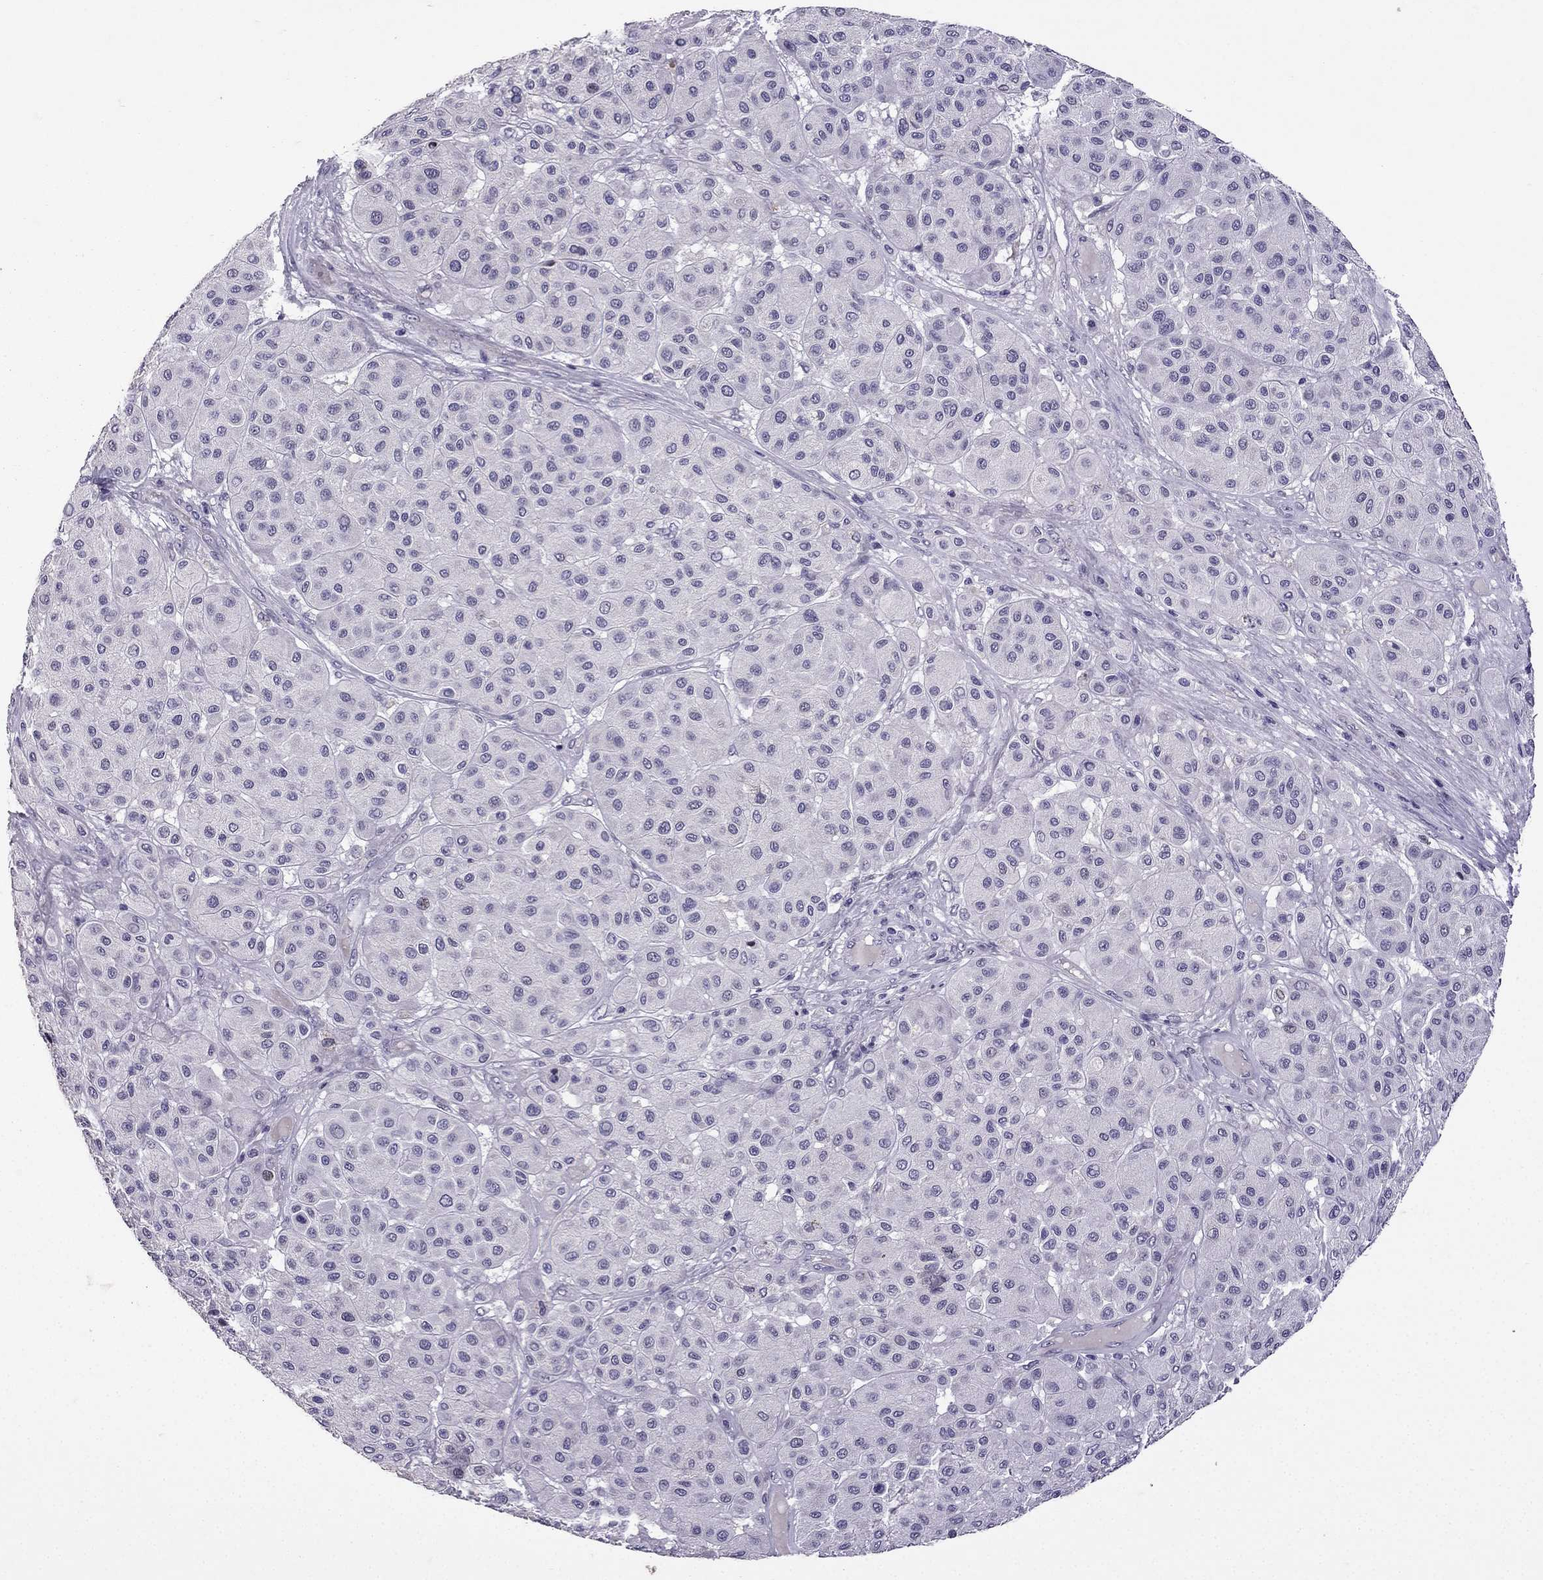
{"staining": {"intensity": "negative", "quantity": "none", "location": "none"}, "tissue": "melanoma", "cell_type": "Tumor cells", "image_type": "cancer", "snomed": [{"axis": "morphology", "description": "Malignant melanoma, Metastatic site"}, {"axis": "topography", "description": "Smooth muscle"}], "caption": "DAB immunohistochemical staining of human malignant melanoma (metastatic site) reveals no significant staining in tumor cells. (DAB (3,3'-diaminobenzidine) IHC visualized using brightfield microscopy, high magnification).", "gene": "TTN", "patient": {"sex": "male", "age": 41}}